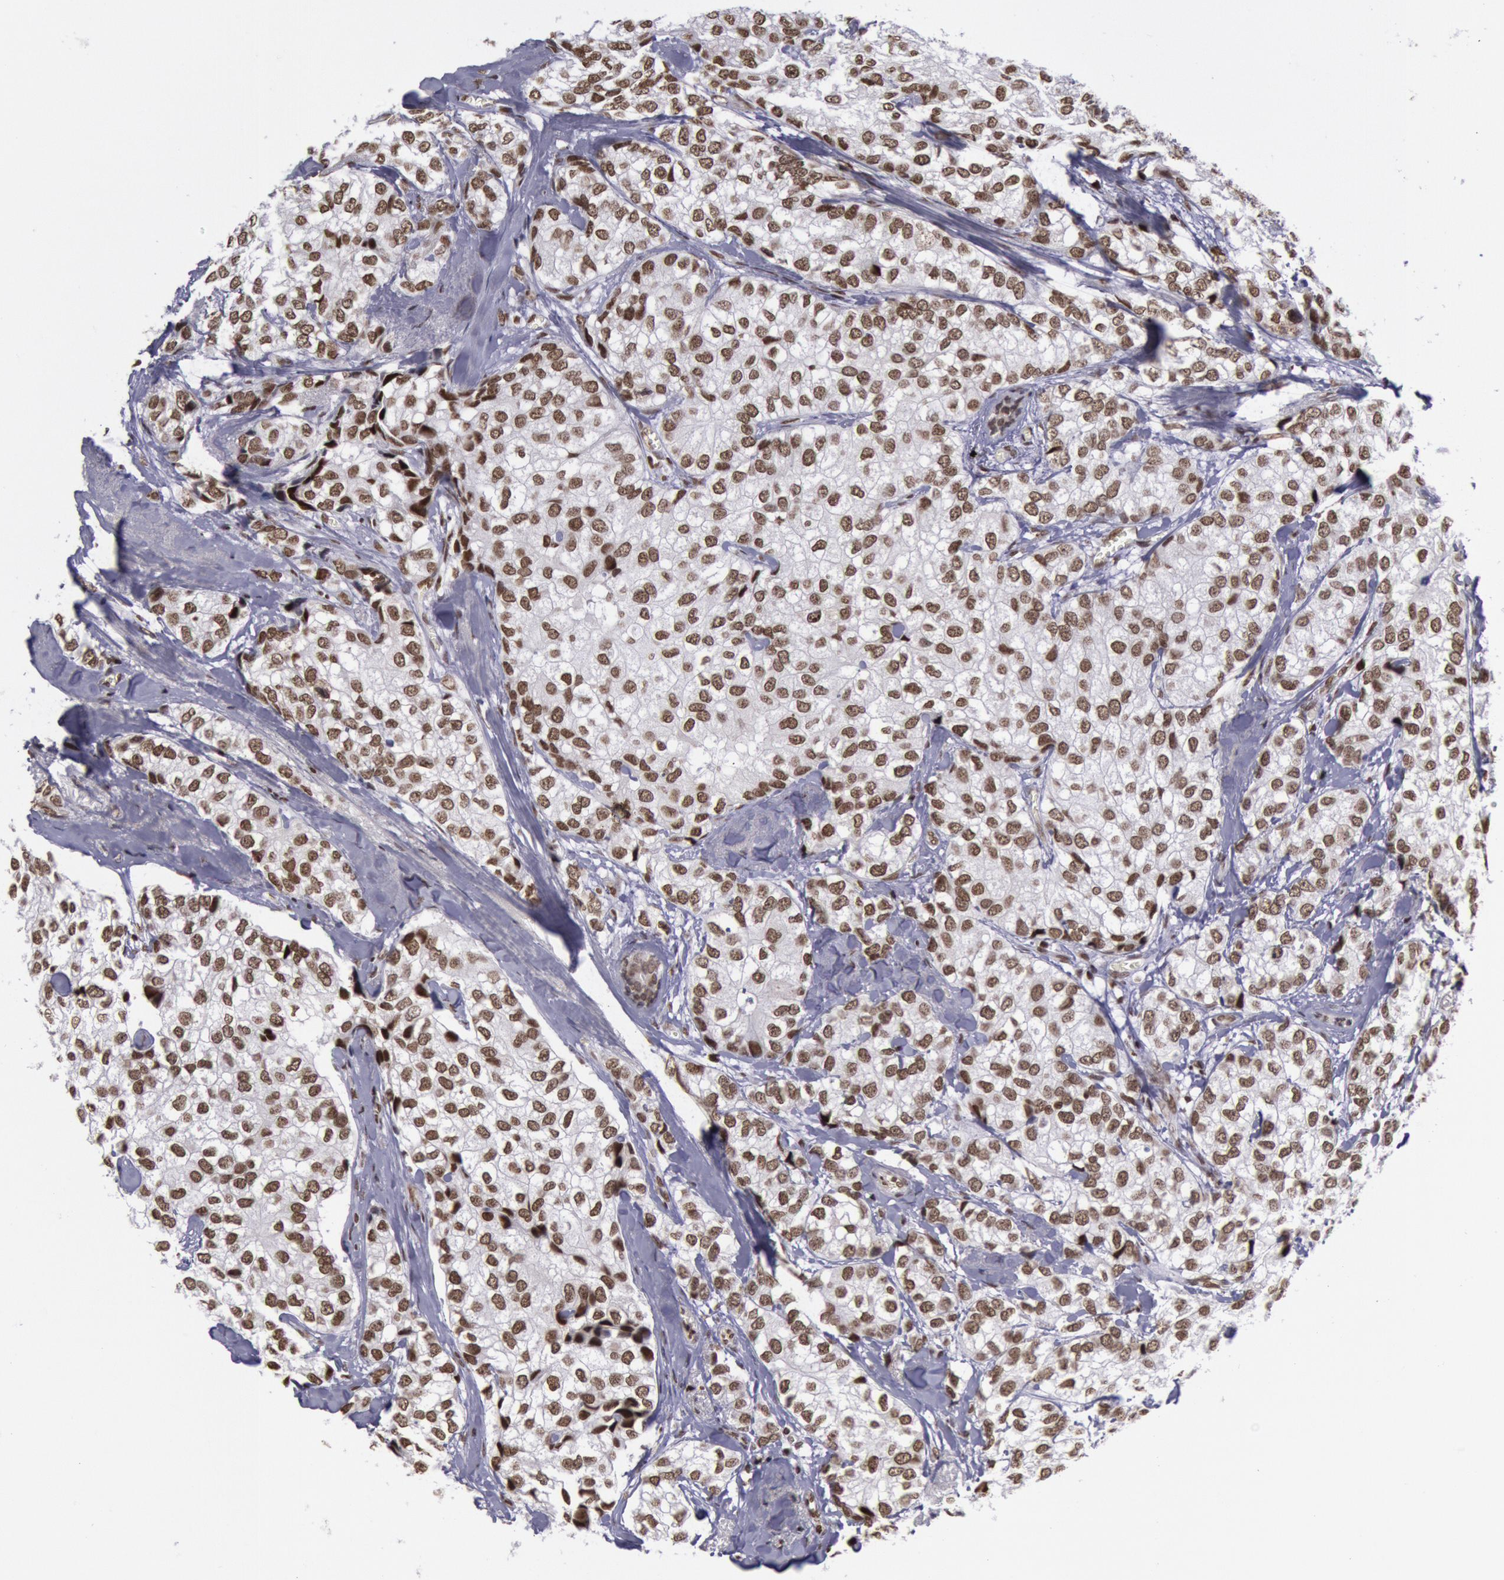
{"staining": {"intensity": "moderate", "quantity": ">75%", "location": "nuclear"}, "tissue": "breast cancer", "cell_type": "Tumor cells", "image_type": "cancer", "snomed": [{"axis": "morphology", "description": "Duct carcinoma"}, {"axis": "topography", "description": "Breast"}], "caption": "Protein expression by immunohistochemistry demonstrates moderate nuclear expression in about >75% of tumor cells in intraductal carcinoma (breast). (brown staining indicates protein expression, while blue staining denotes nuclei).", "gene": "NKAP", "patient": {"sex": "female", "age": 68}}